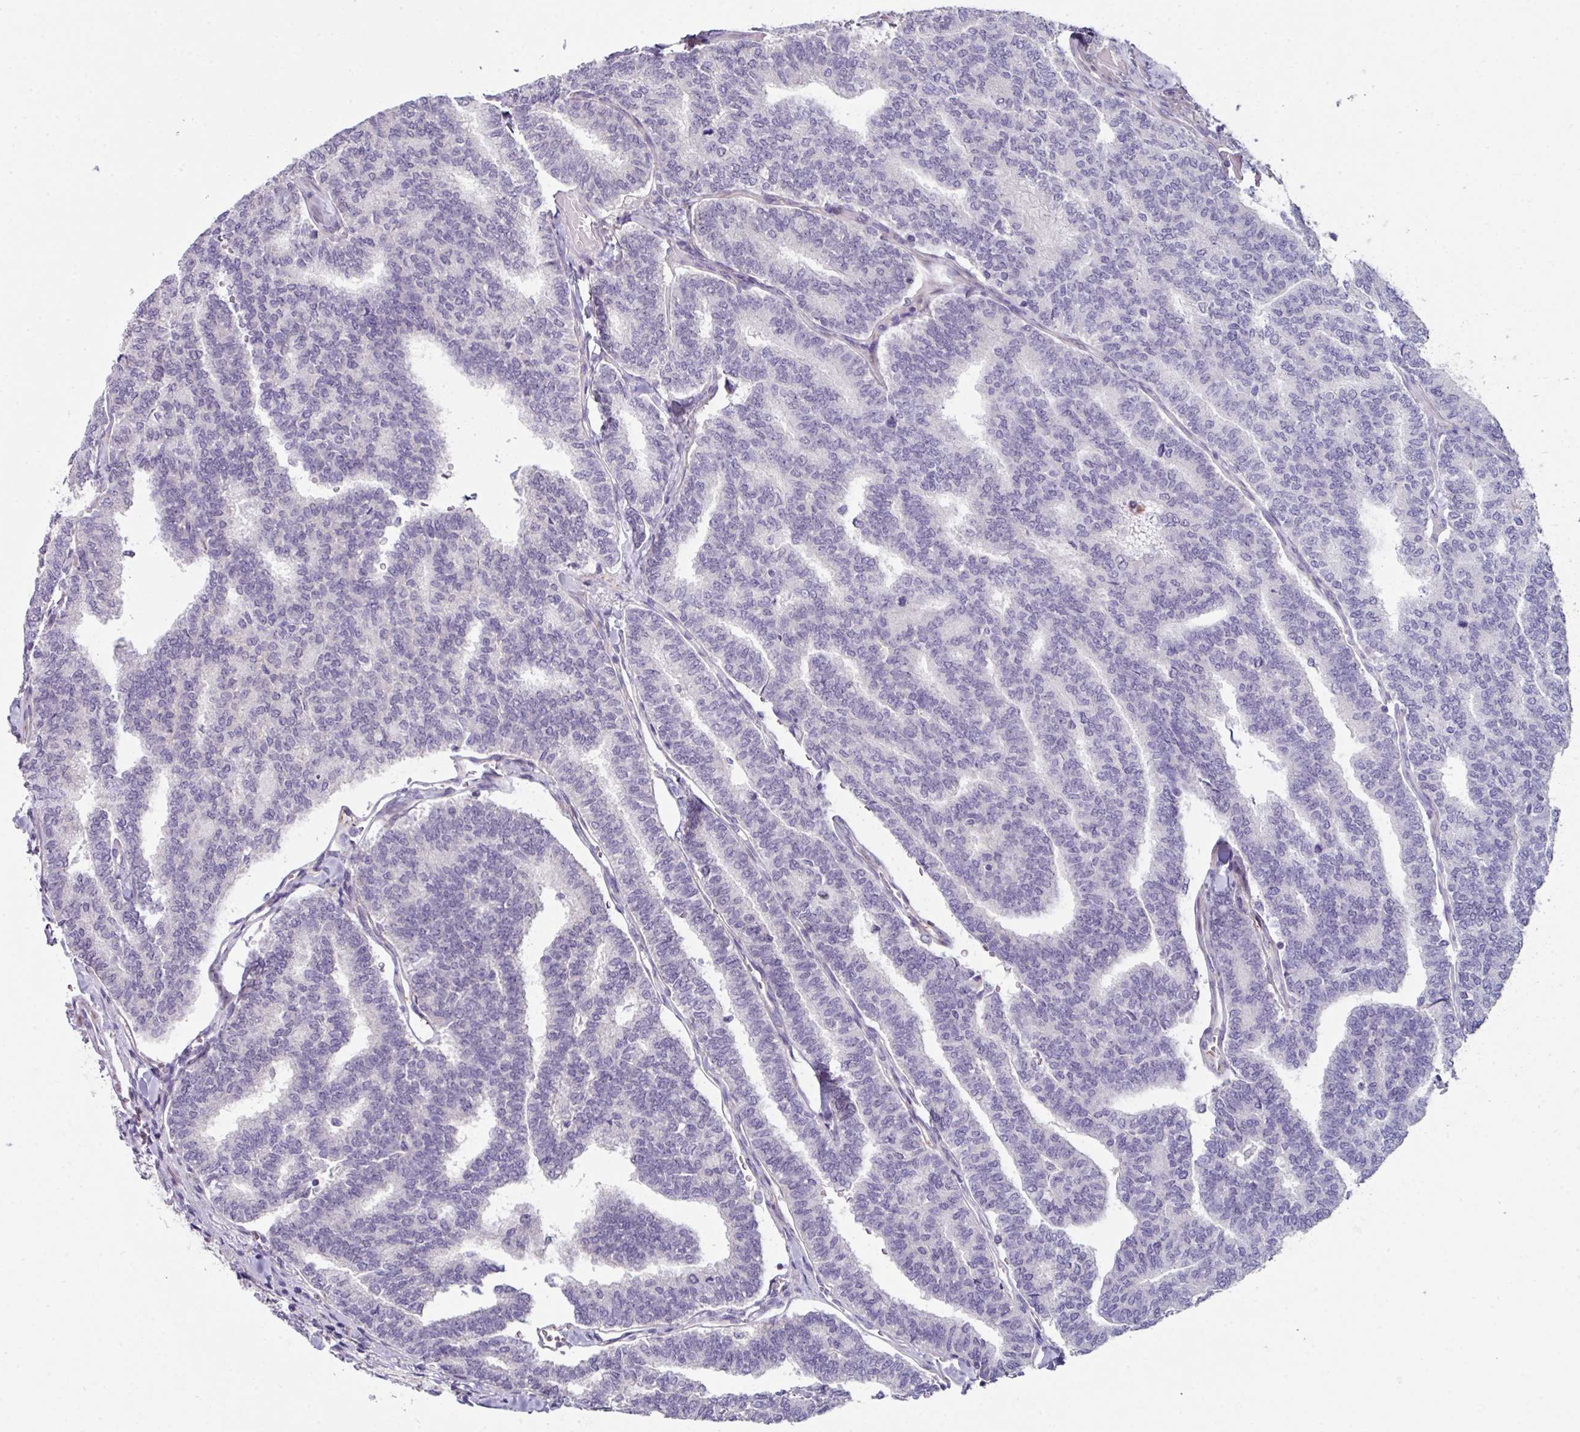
{"staining": {"intensity": "negative", "quantity": "none", "location": "none"}, "tissue": "thyroid cancer", "cell_type": "Tumor cells", "image_type": "cancer", "snomed": [{"axis": "morphology", "description": "Papillary adenocarcinoma, NOS"}, {"axis": "topography", "description": "Thyroid gland"}], "caption": "Immunohistochemical staining of thyroid cancer shows no significant staining in tumor cells. (DAB (3,3'-diaminobenzidine) immunohistochemistry (IHC), high magnification).", "gene": "BMS1", "patient": {"sex": "female", "age": 35}}